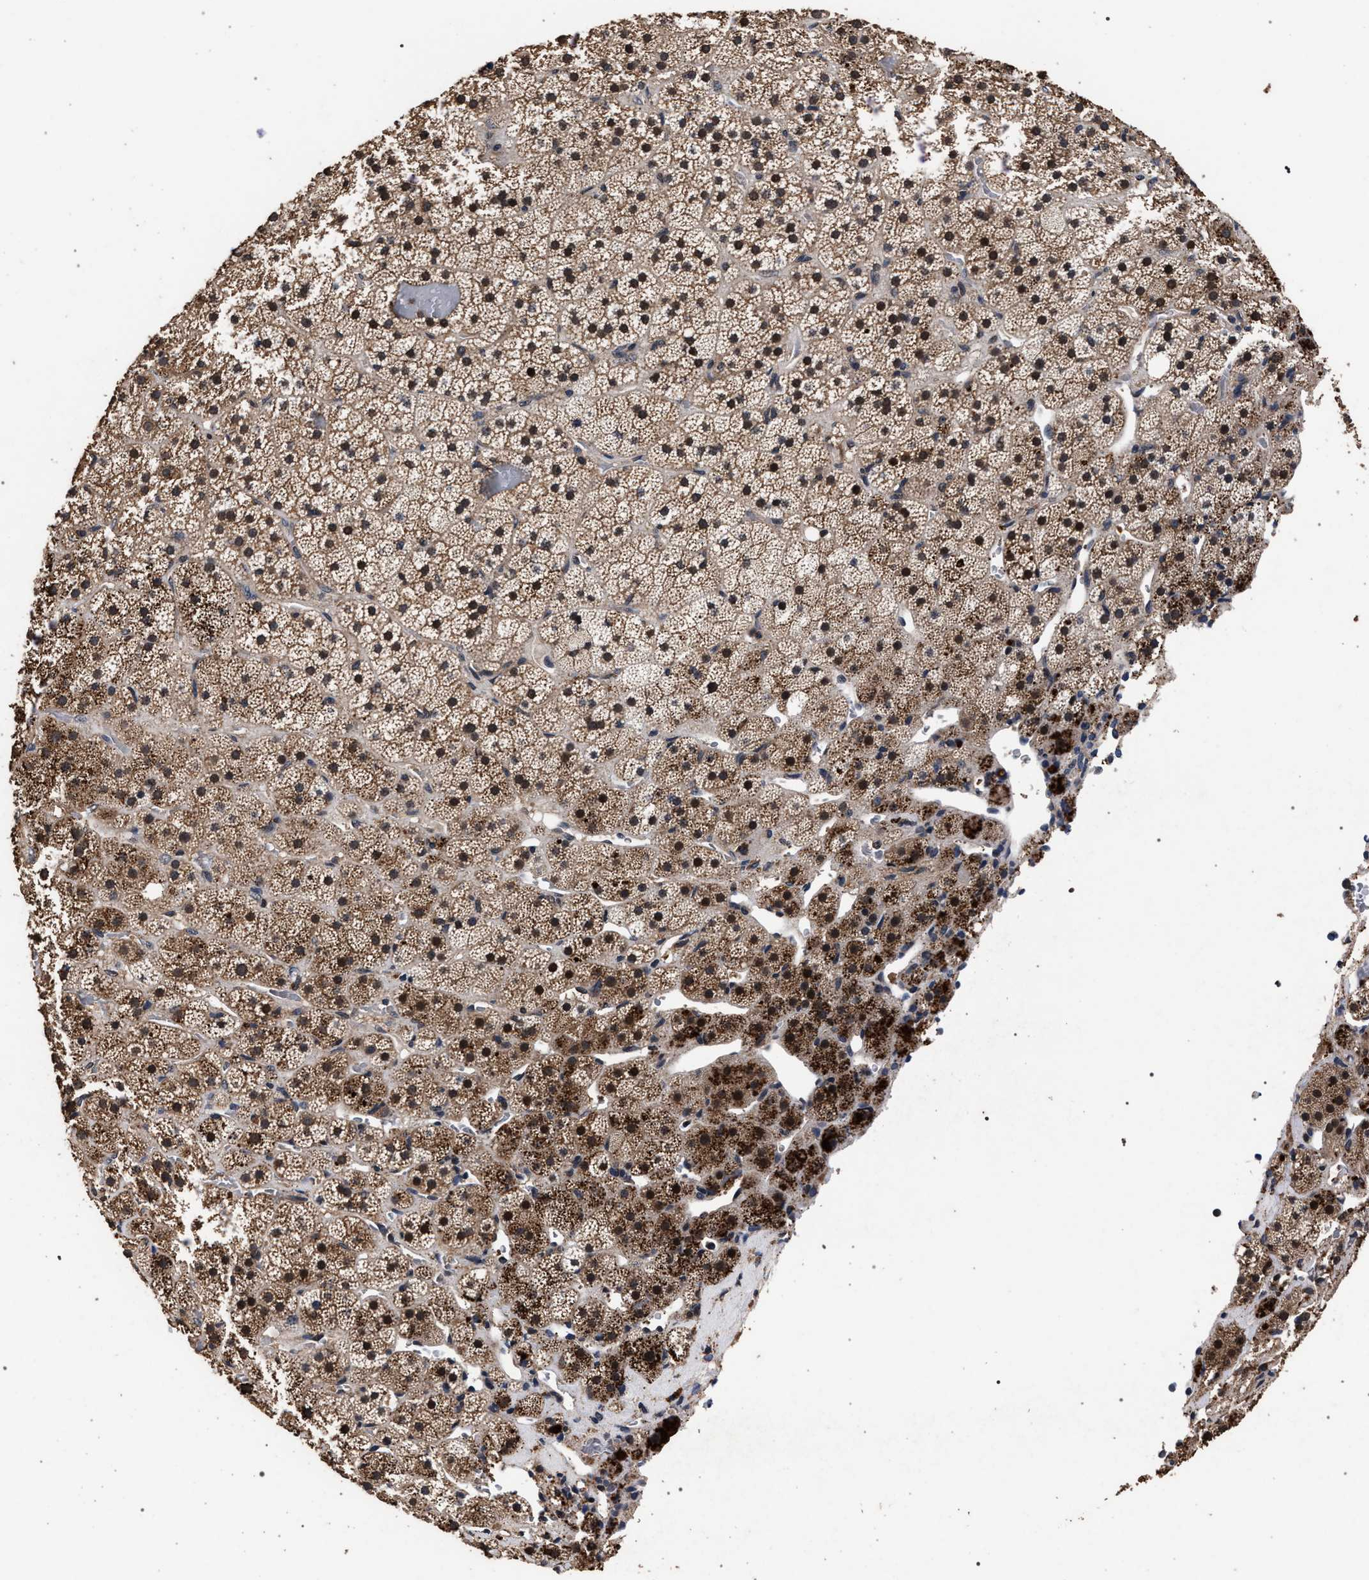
{"staining": {"intensity": "strong", "quantity": ">75%", "location": "cytoplasmic/membranous,nuclear"}, "tissue": "adrenal gland", "cell_type": "Glandular cells", "image_type": "normal", "snomed": [{"axis": "morphology", "description": "Normal tissue, NOS"}, {"axis": "topography", "description": "Adrenal gland"}], "caption": "Adrenal gland stained for a protein (brown) reveals strong cytoplasmic/membranous,nuclear positive expression in approximately >75% of glandular cells.", "gene": "ACOX1", "patient": {"sex": "male", "age": 57}}